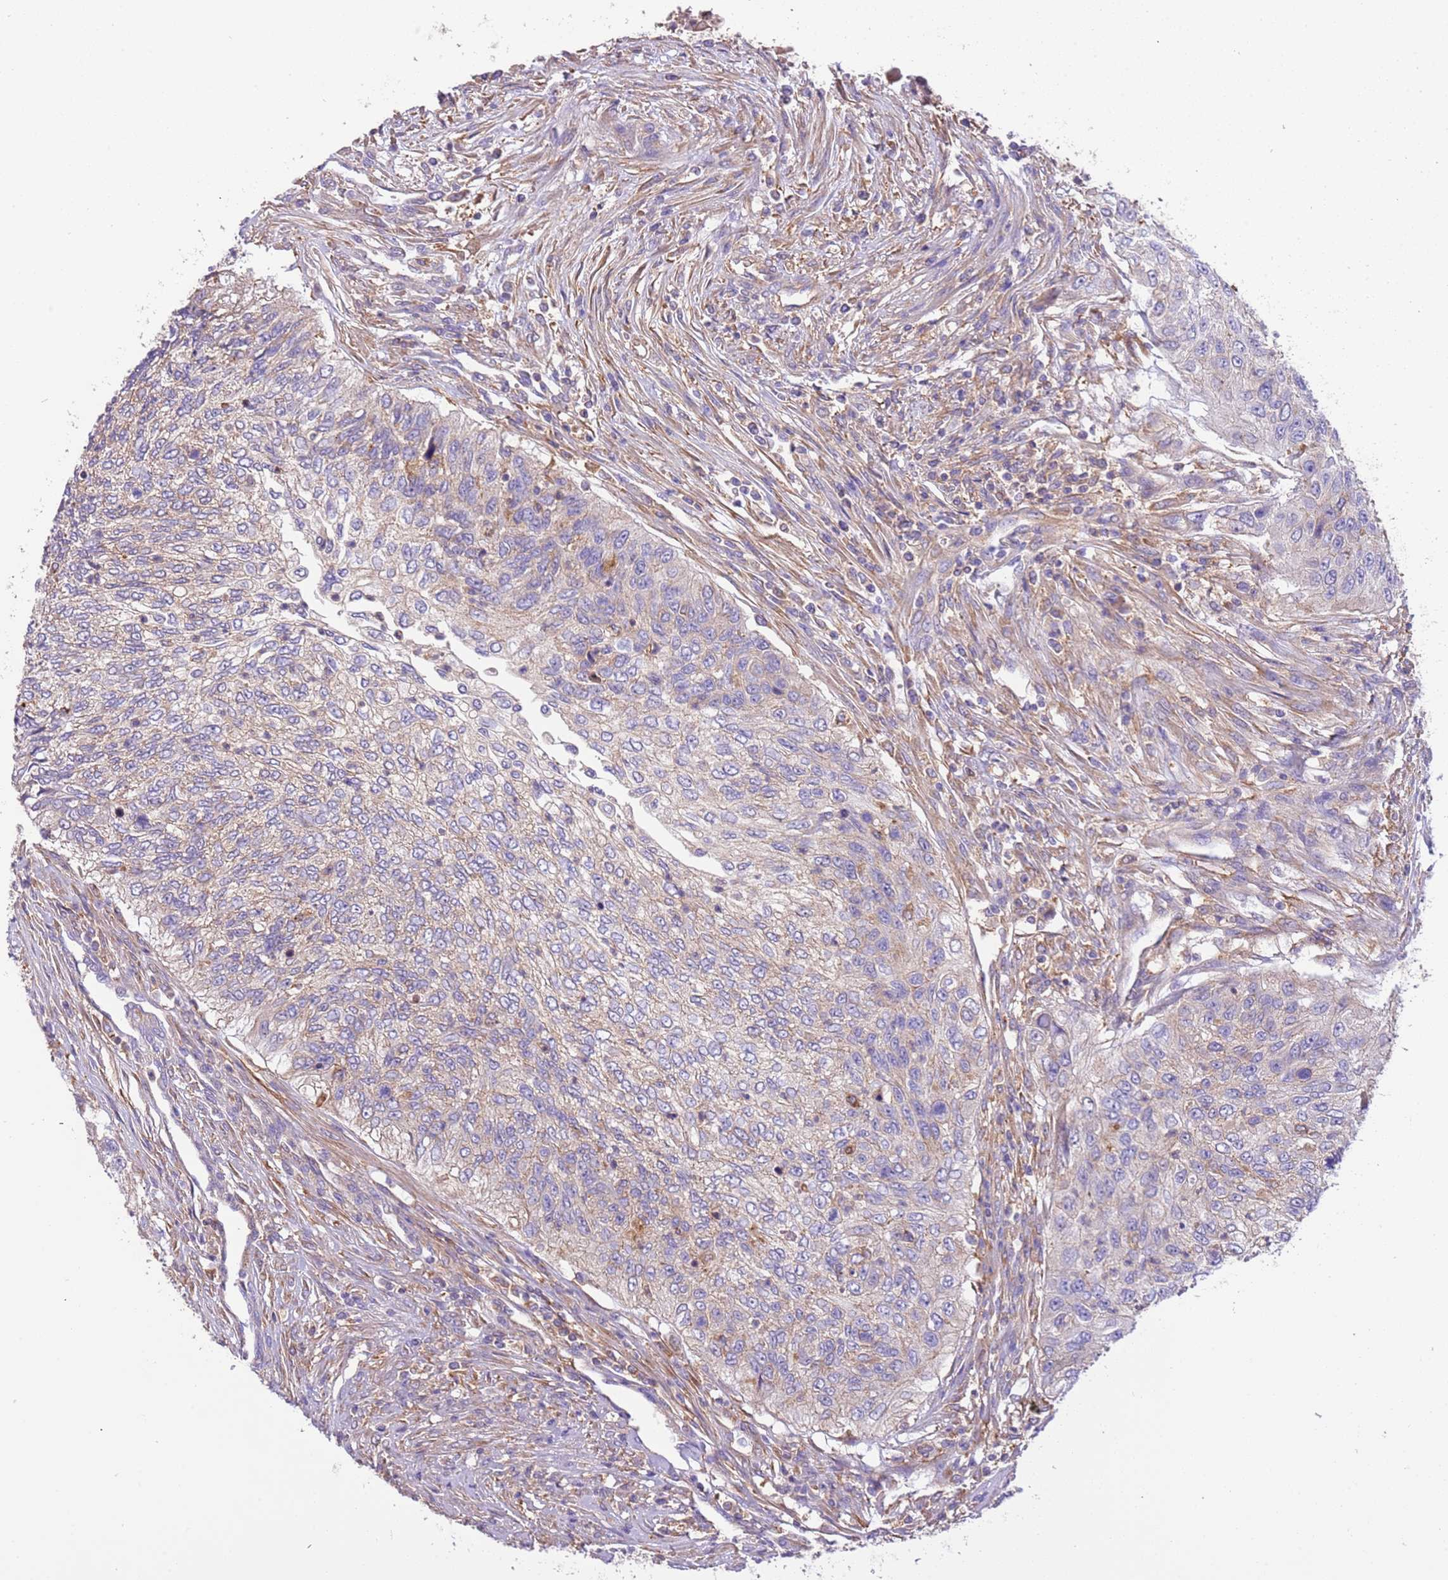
{"staining": {"intensity": "weak", "quantity": "<25%", "location": "cytoplasmic/membranous"}, "tissue": "urothelial cancer", "cell_type": "Tumor cells", "image_type": "cancer", "snomed": [{"axis": "morphology", "description": "Urothelial carcinoma, High grade"}, {"axis": "topography", "description": "Urinary bladder"}], "caption": "Human high-grade urothelial carcinoma stained for a protein using IHC displays no positivity in tumor cells.", "gene": "NAALADL1", "patient": {"sex": "female", "age": 60}}